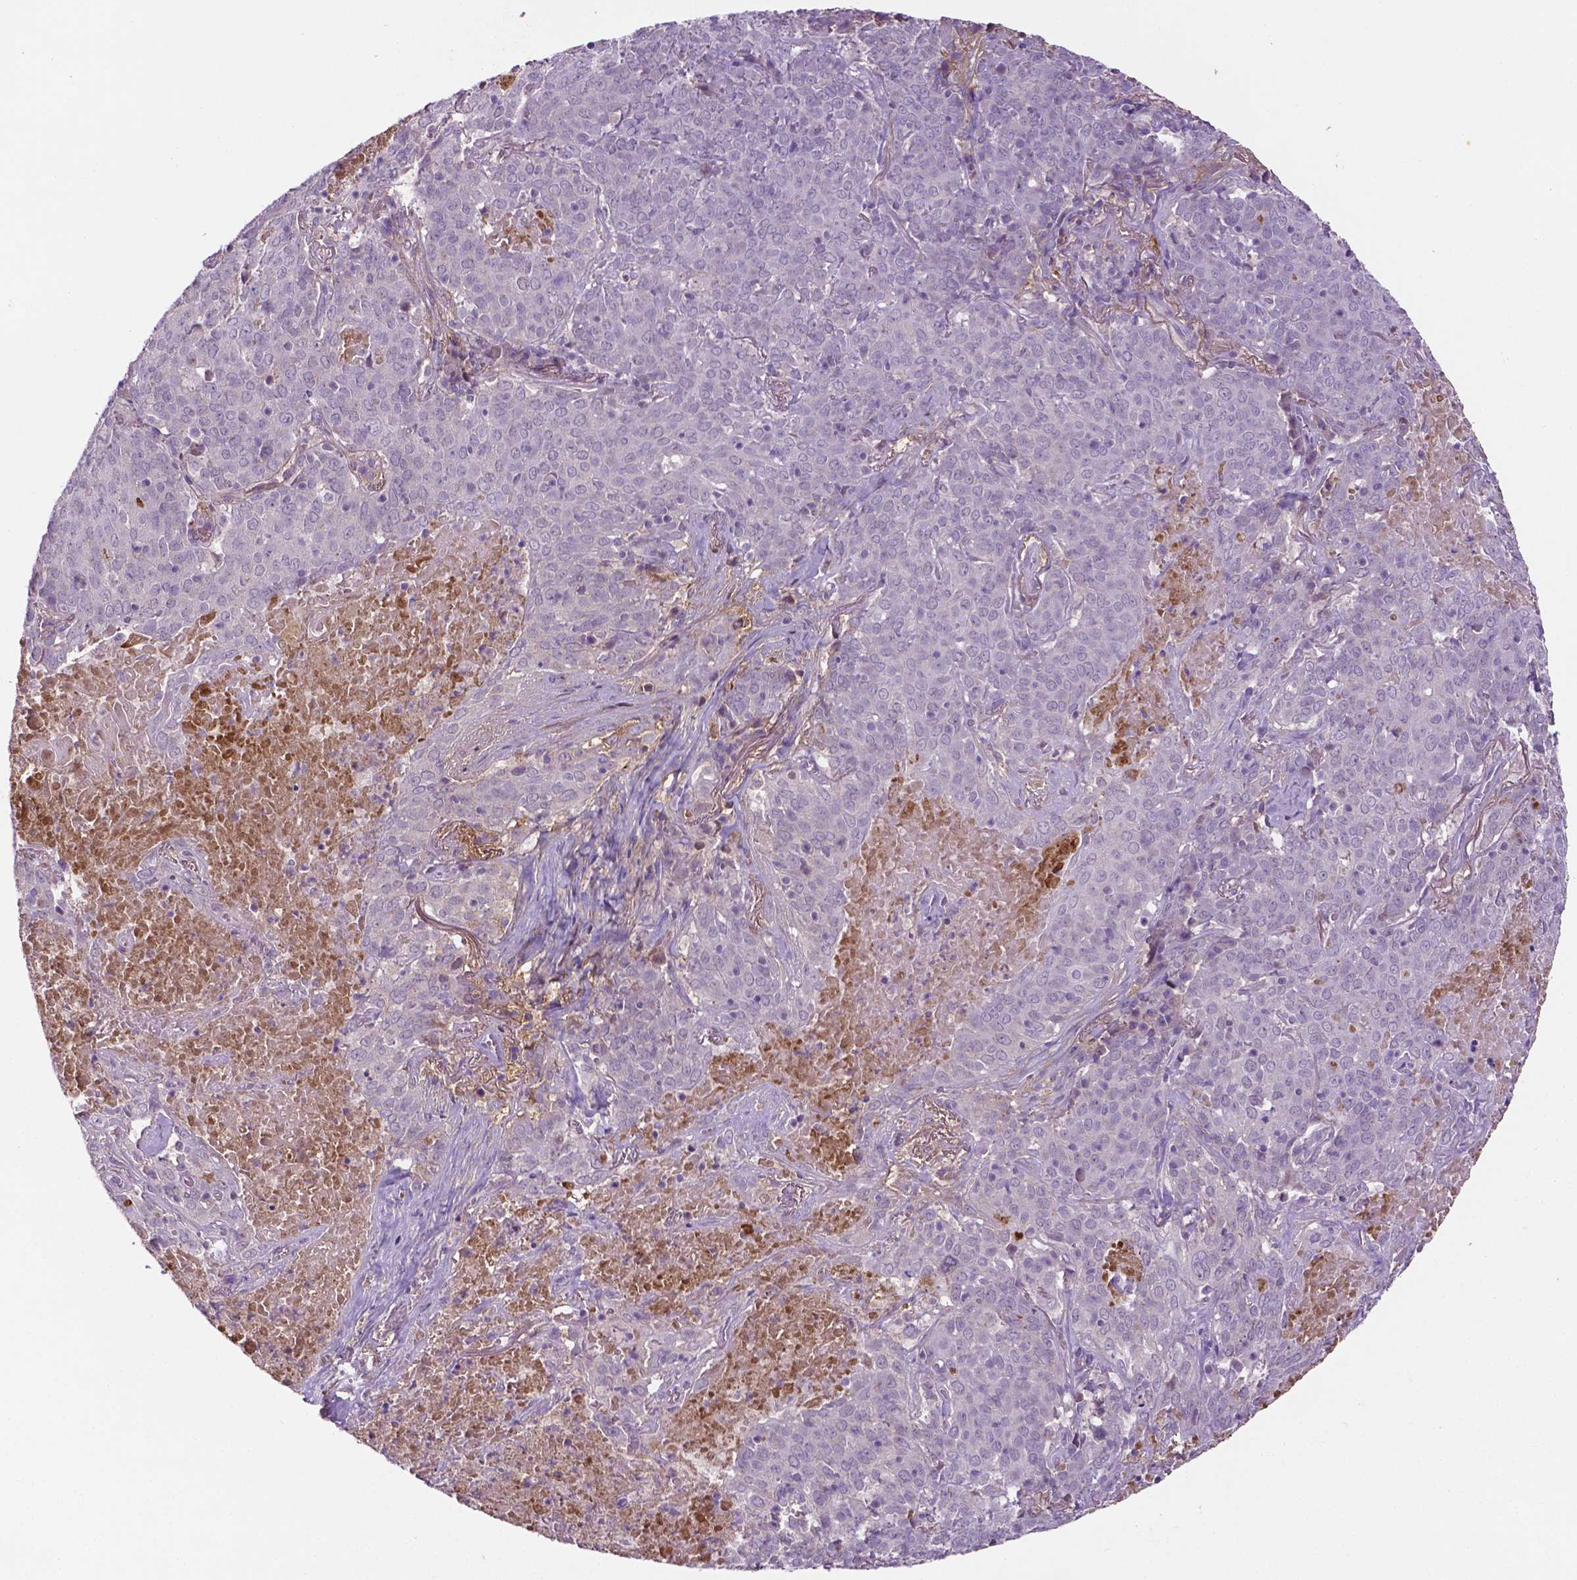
{"staining": {"intensity": "negative", "quantity": "none", "location": "none"}, "tissue": "lung cancer", "cell_type": "Tumor cells", "image_type": "cancer", "snomed": [{"axis": "morphology", "description": "Squamous cell carcinoma, NOS"}, {"axis": "topography", "description": "Lung"}], "caption": "There is no significant positivity in tumor cells of lung squamous cell carcinoma.", "gene": "FBLN1", "patient": {"sex": "male", "age": 82}}